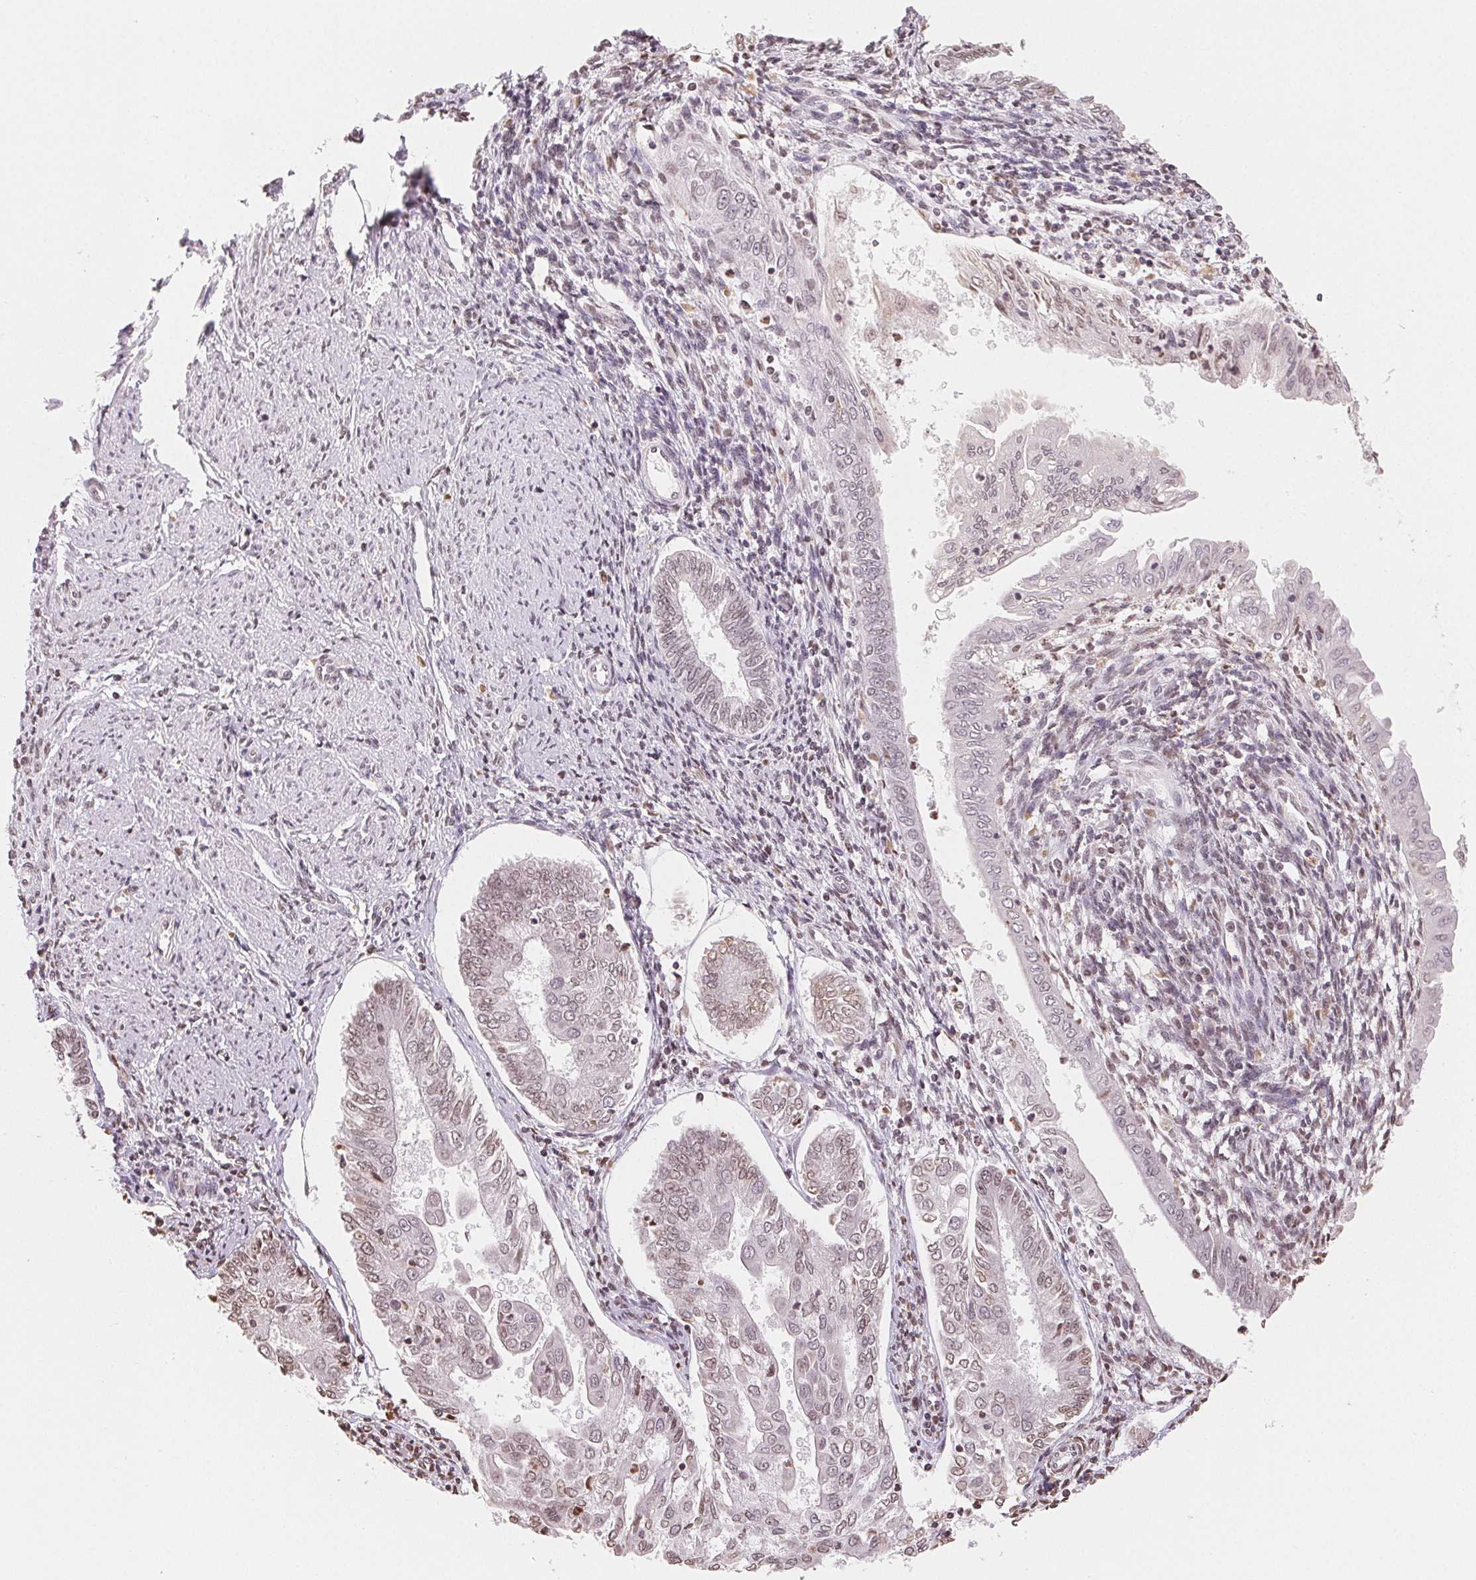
{"staining": {"intensity": "weak", "quantity": "25%-75%", "location": "nuclear"}, "tissue": "endometrial cancer", "cell_type": "Tumor cells", "image_type": "cancer", "snomed": [{"axis": "morphology", "description": "Adenocarcinoma, NOS"}, {"axis": "topography", "description": "Endometrium"}], "caption": "A histopathology image of adenocarcinoma (endometrial) stained for a protein displays weak nuclear brown staining in tumor cells.", "gene": "TBP", "patient": {"sex": "female", "age": 68}}